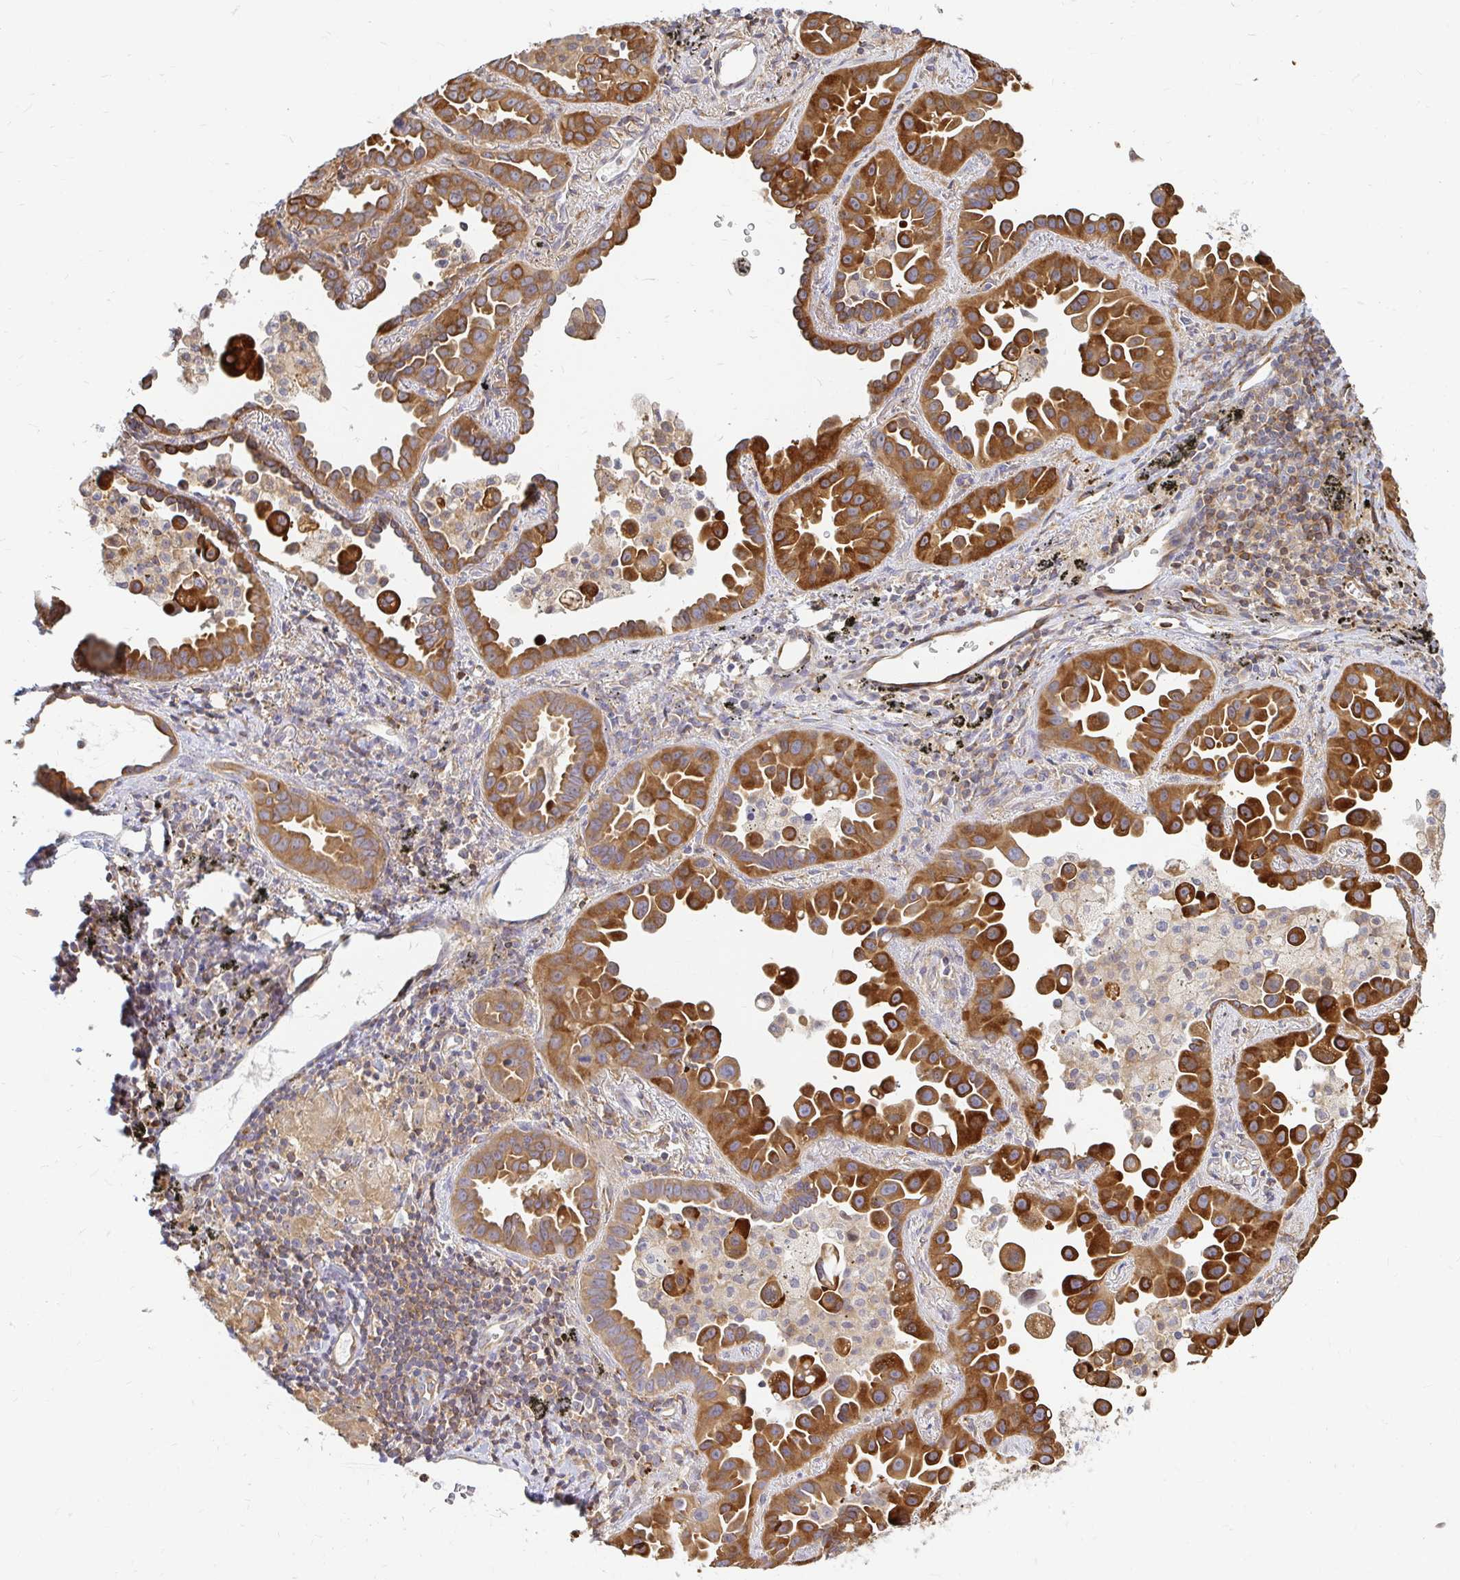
{"staining": {"intensity": "strong", "quantity": ">75%", "location": "cytoplasmic/membranous"}, "tissue": "lung cancer", "cell_type": "Tumor cells", "image_type": "cancer", "snomed": [{"axis": "morphology", "description": "Adenocarcinoma, NOS"}, {"axis": "topography", "description": "Lung"}], "caption": "Immunohistochemical staining of human adenocarcinoma (lung) reveals high levels of strong cytoplasmic/membranous protein expression in about >75% of tumor cells.", "gene": "CAST", "patient": {"sex": "male", "age": 68}}